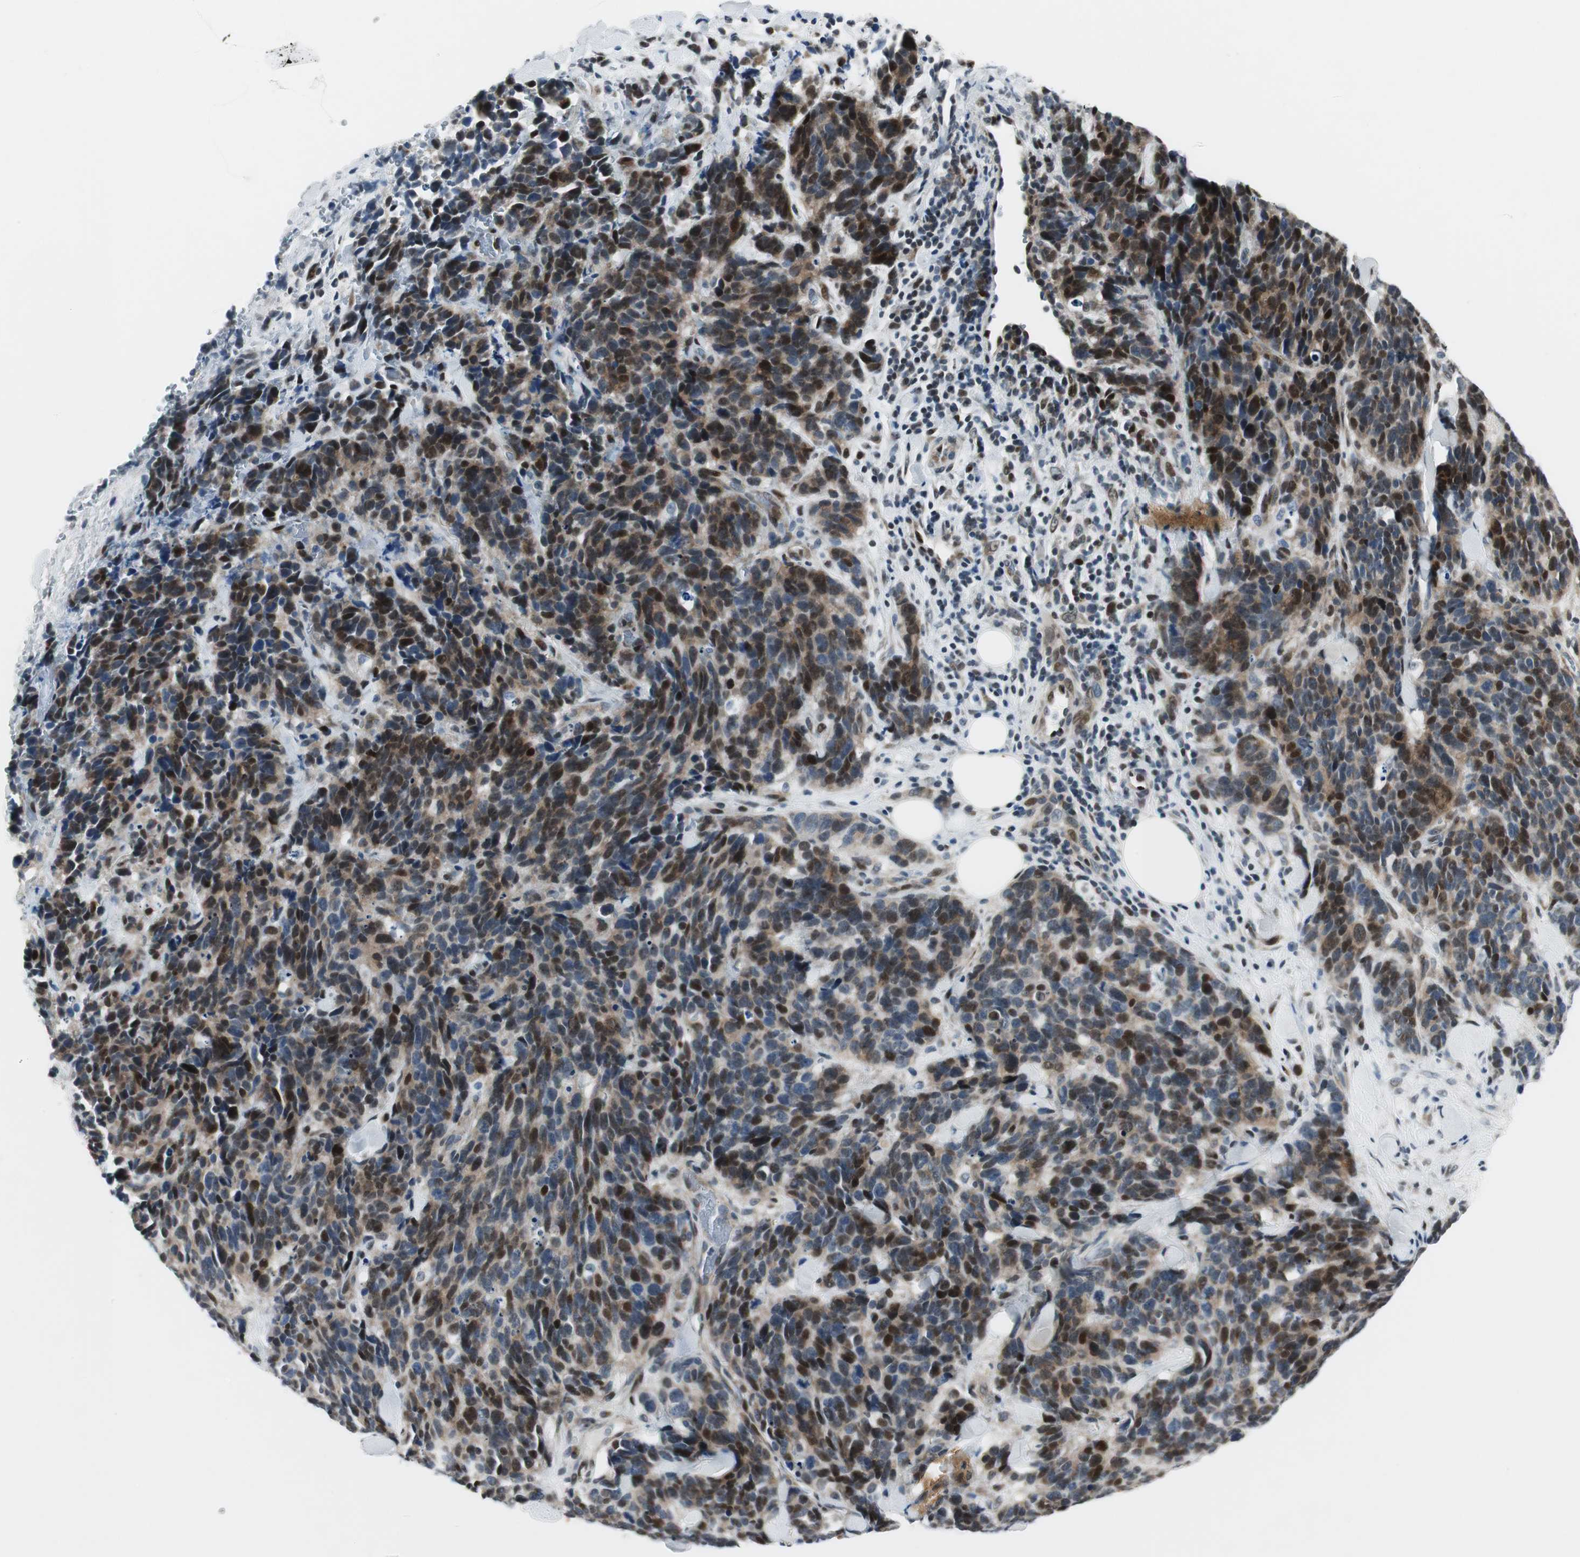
{"staining": {"intensity": "moderate", "quantity": "25%-75%", "location": "nuclear"}, "tissue": "lung cancer", "cell_type": "Tumor cells", "image_type": "cancer", "snomed": [{"axis": "morphology", "description": "Neoplasm, malignant, NOS"}, {"axis": "topography", "description": "Lung"}], "caption": "Tumor cells display medium levels of moderate nuclear staining in approximately 25%-75% of cells in neoplasm (malignant) (lung). (Brightfield microscopy of DAB IHC at high magnification).", "gene": "AJUBA", "patient": {"sex": "female", "age": 58}}